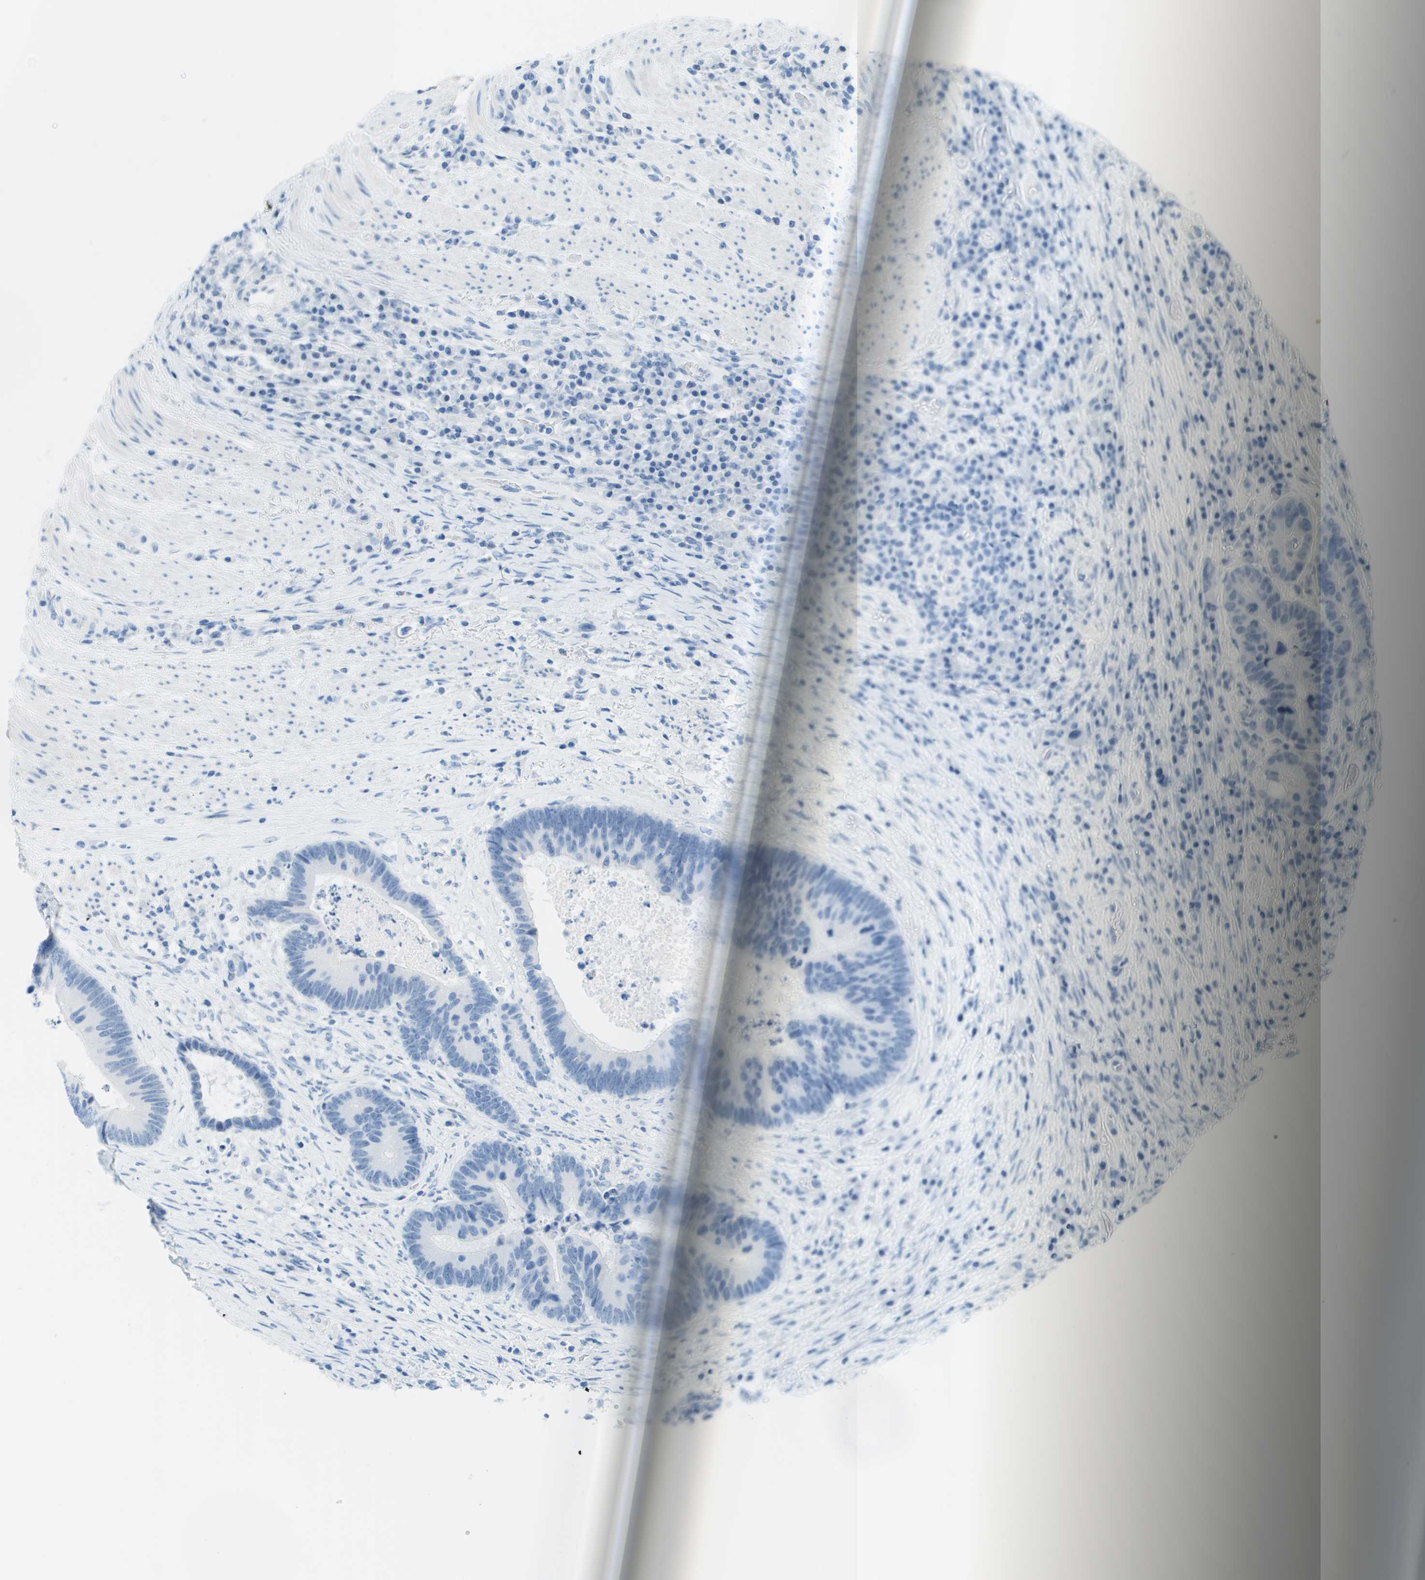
{"staining": {"intensity": "negative", "quantity": "none", "location": "none"}, "tissue": "colorectal cancer", "cell_type": "Tumor cells", "image_type": "cancer", "snomed": [{"axis": "morphology", "description": "Adenocarcinoma, NOS"}, {"axis": "topography", "description": "Rectum"}], "caption": "A histopathology image of colorectal cancer stained for a protein exhibits no brown staining in tumor cells.", "gene": "CDHR2", "patient": {"sex": "female", "age": 89}}